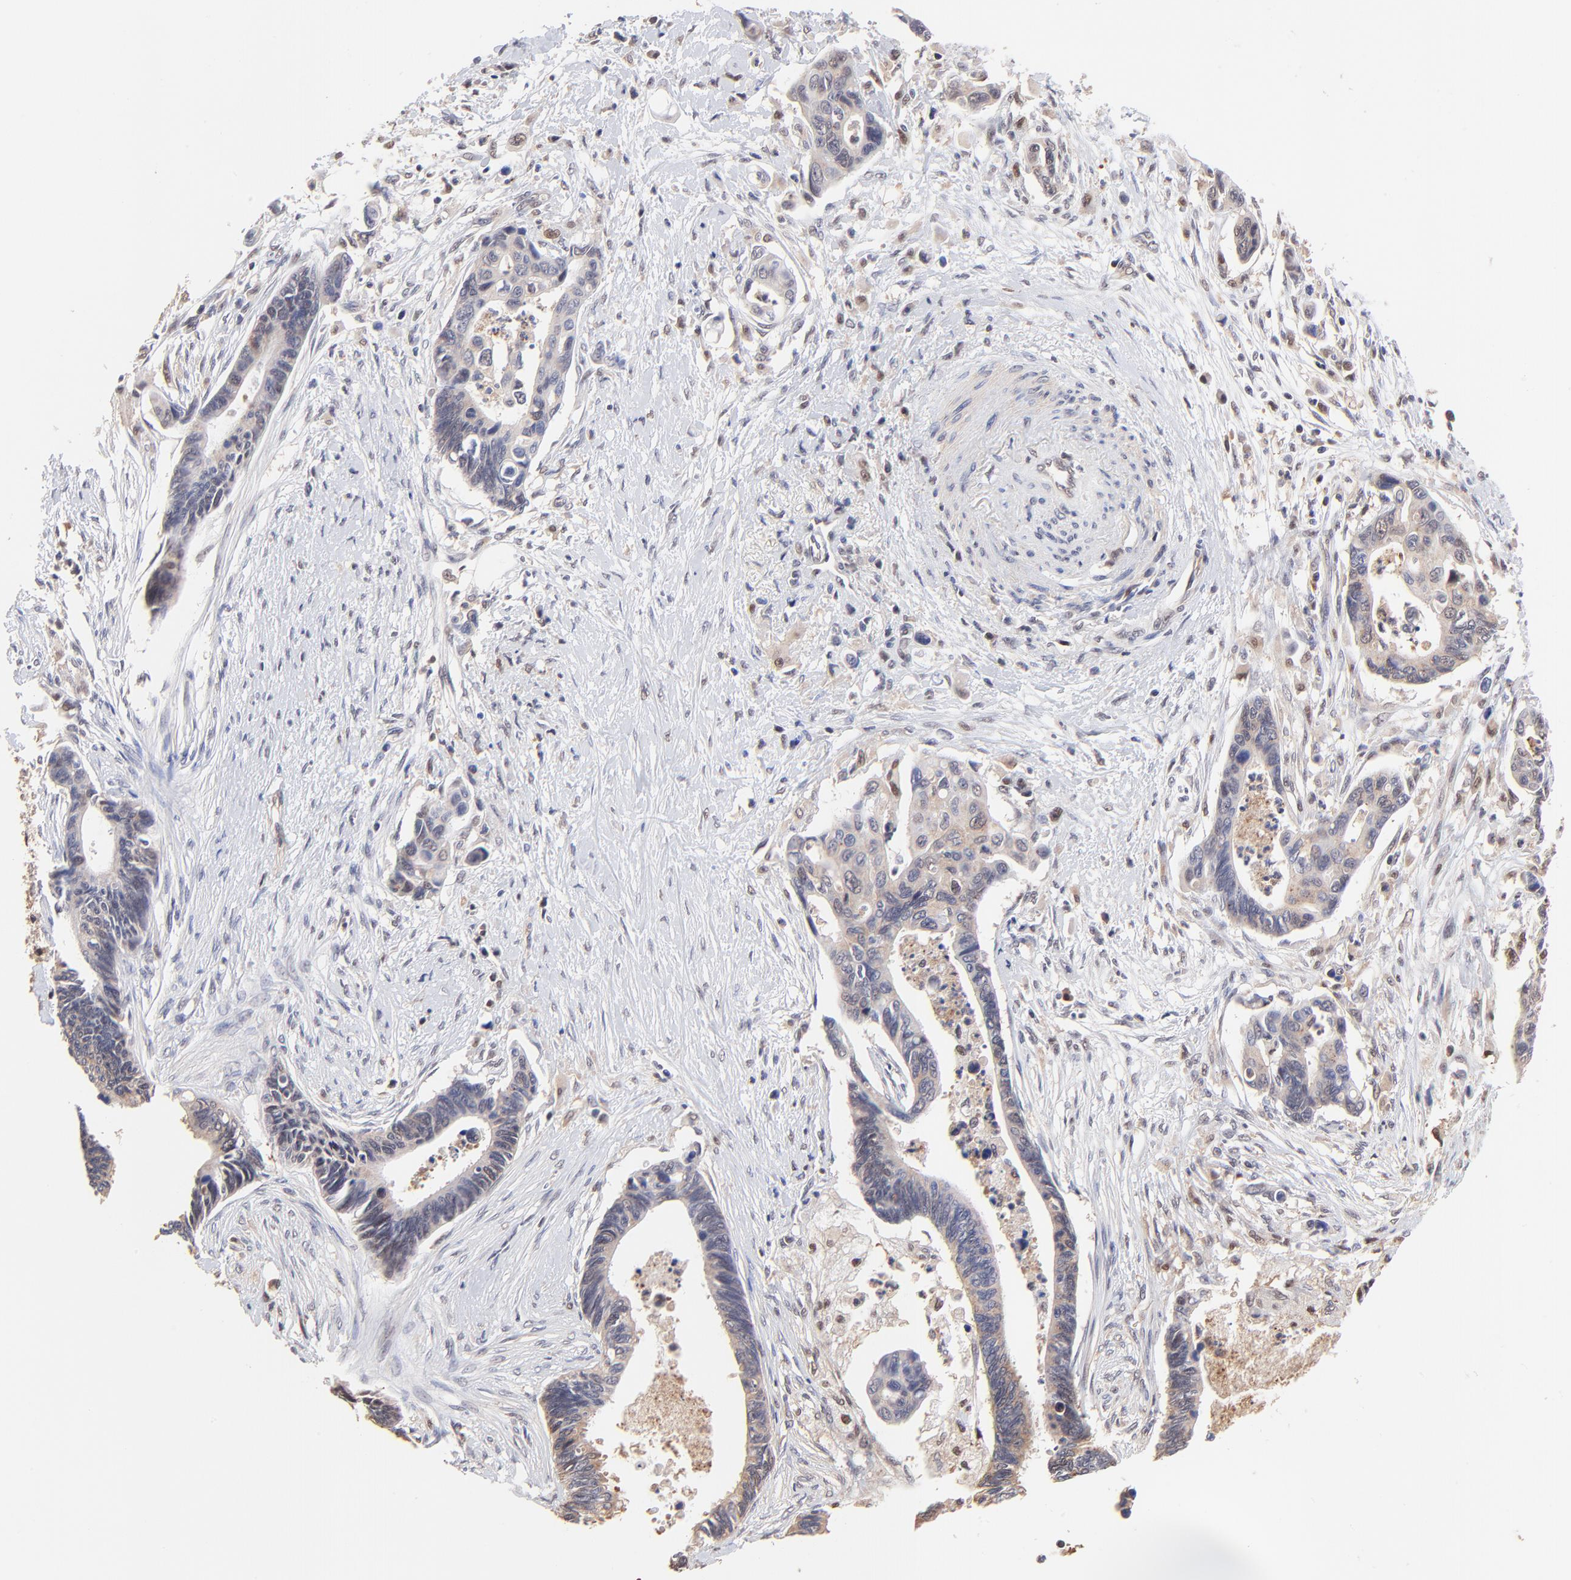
{"staining": {"intensity": "weak", "quantity": ">75%", "location": "cytoplasmic/membranous"}, "tissue": "pancreatic cancer", "cell_type": "Tumor cells", "image_type": "cancer", "snomed": [{"axis": "morphology", "description": "Adenocarcinoma, NOS"}, {"axis": "topography", "description": "Pancreas"}], "caption": "Tumor cells exhibit low levels of weak cytoplasmic/membranous staining in about >75% of cells in adenocarcinoma (pancreatic).", "gene": "PSMA6", "patient": {"sex": "female", "age": 70}}